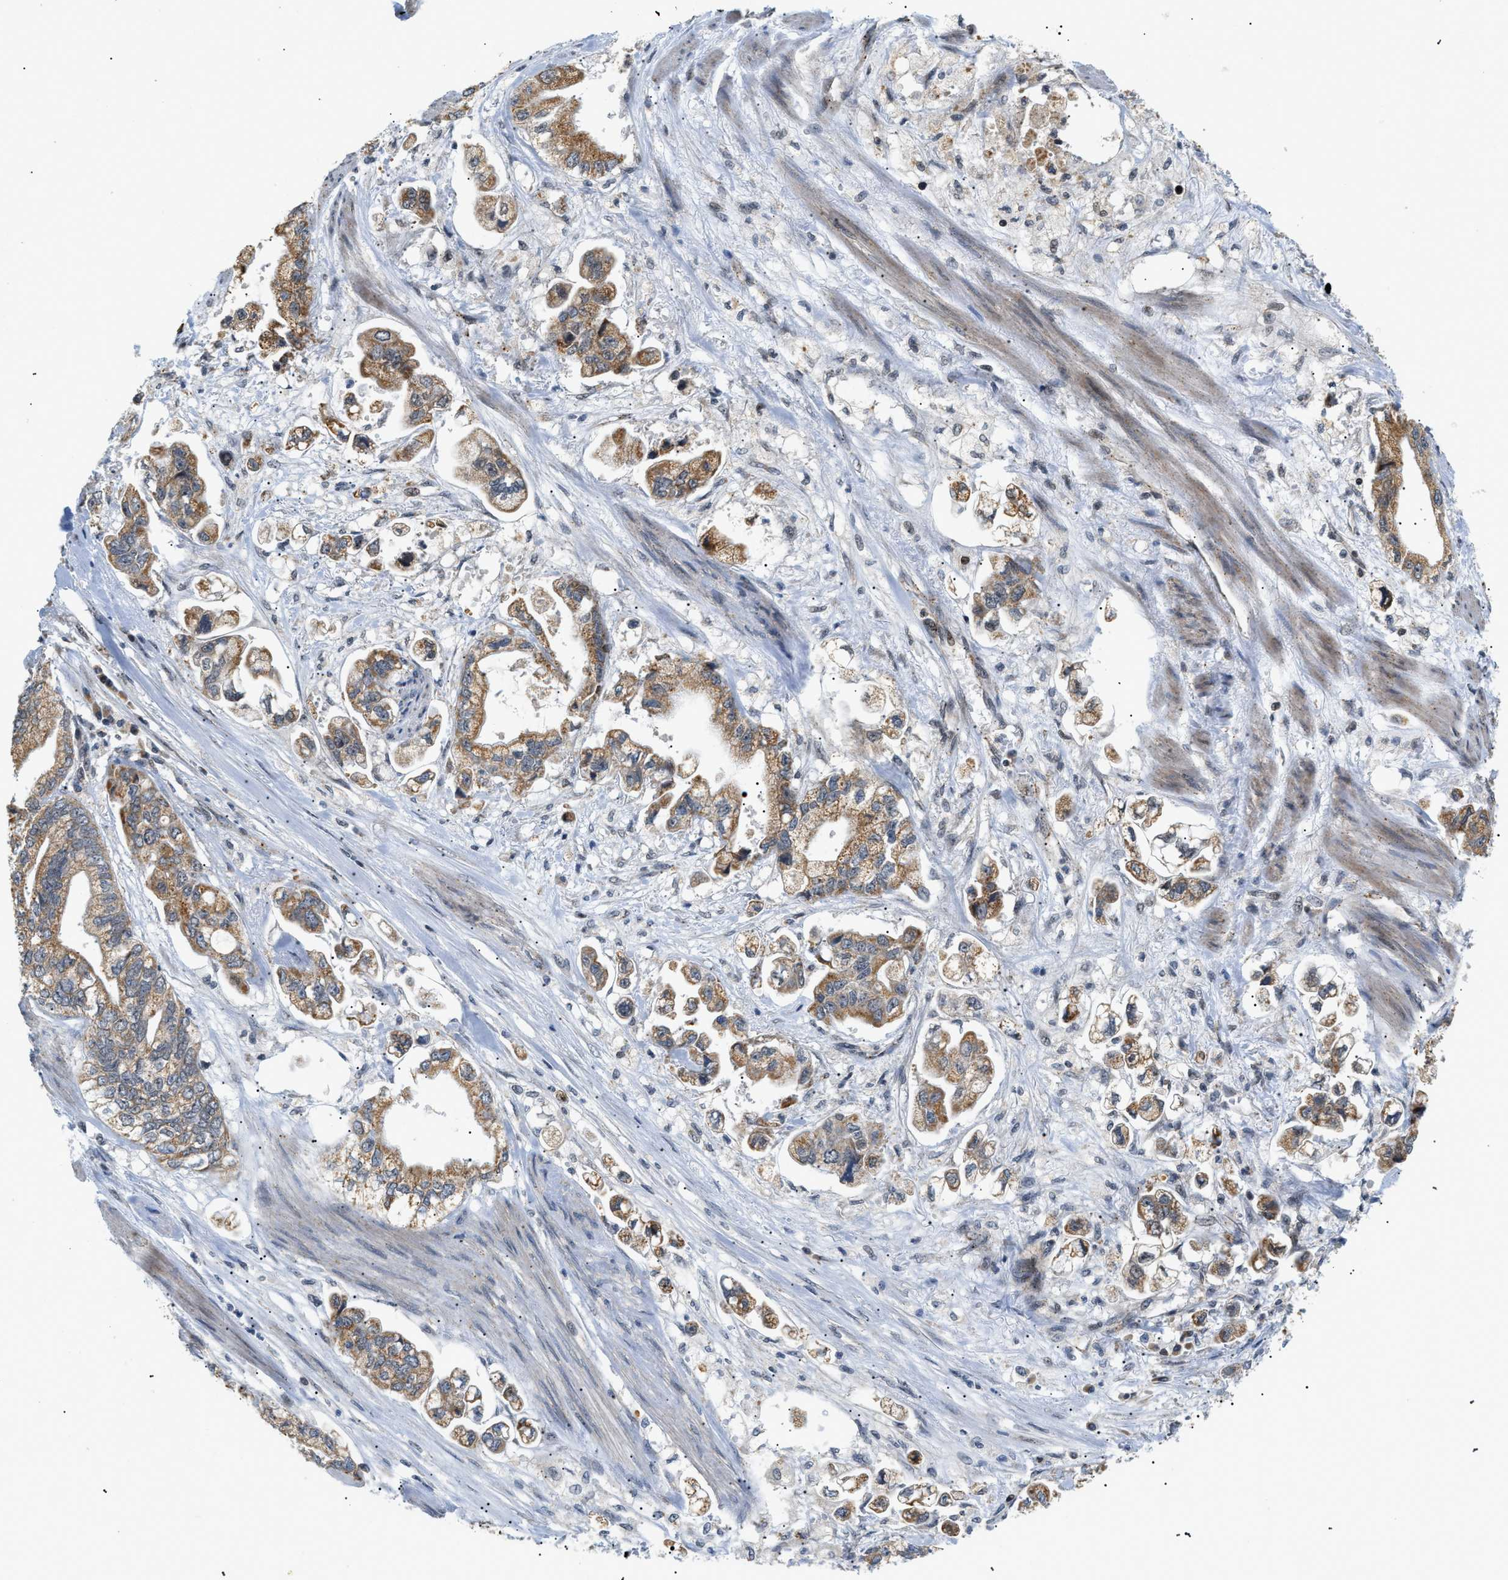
{"staining": {"intensity": "moderate", "quantity": ">75%", "location": "cytoplasmic/membranous"}, "tissue": "stomach cancer", "cell_type": "Tumor cells", "image_type": "cancer", "snomed": [{"axis": "morphology", "description": "Normal tissue, NOS"}, {"axis": "morphology", "description": "Adenocarcinoma, NOS"}, {"axis": "topography", "description": "Stomach"}], "caption": "Immunohistochemical staining of human stomach cancer exhibits moderate cytoplasmic/membranous protein staining in approximately >75% of tumor cells.", "gene": "ZBTB11", "patient": {"sex": "male", "age": 62}}